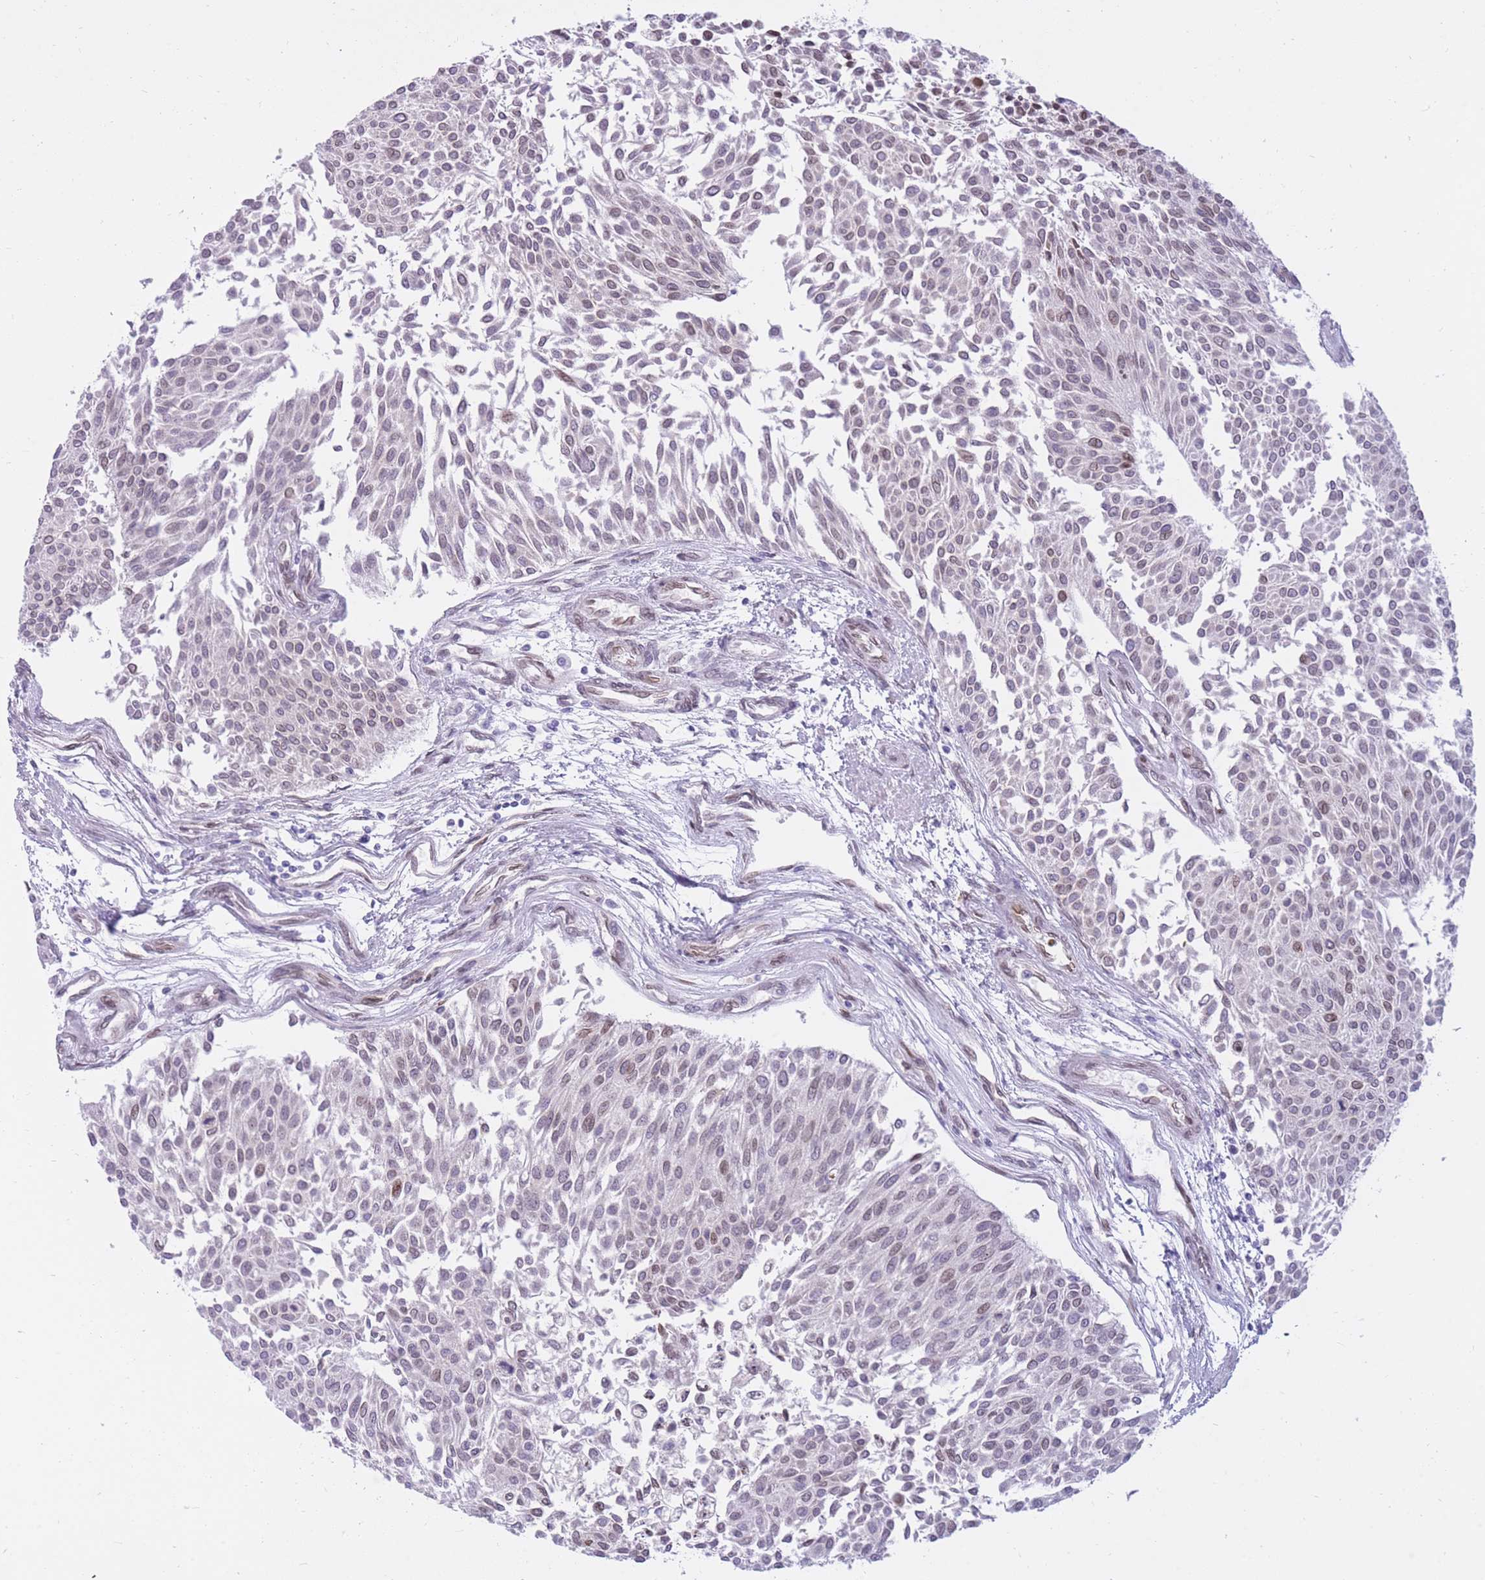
{"staining": {"intensity": "weak", "quantity": "25%-75%", "location": "nuclear"}, "tissue": "urothelial cancer", "cell_type": "Tumor cells", "image_type": "cancer", "snomed": [{"axis": "morphology", "description": "Urothelial carcinoma, NOS"}, {"axis": "topography", "description": "Urinary bladder"}], "caption": "DAB (3,3'-diaminobenzidine) immunohistochemical staining of human transitional cell carcinoma reveals weak nuclear protein positivity in approximately 25%-75% of tumor cells.", "gene": "HOOK2", "patient": {"sex": "male", "age": 55}}